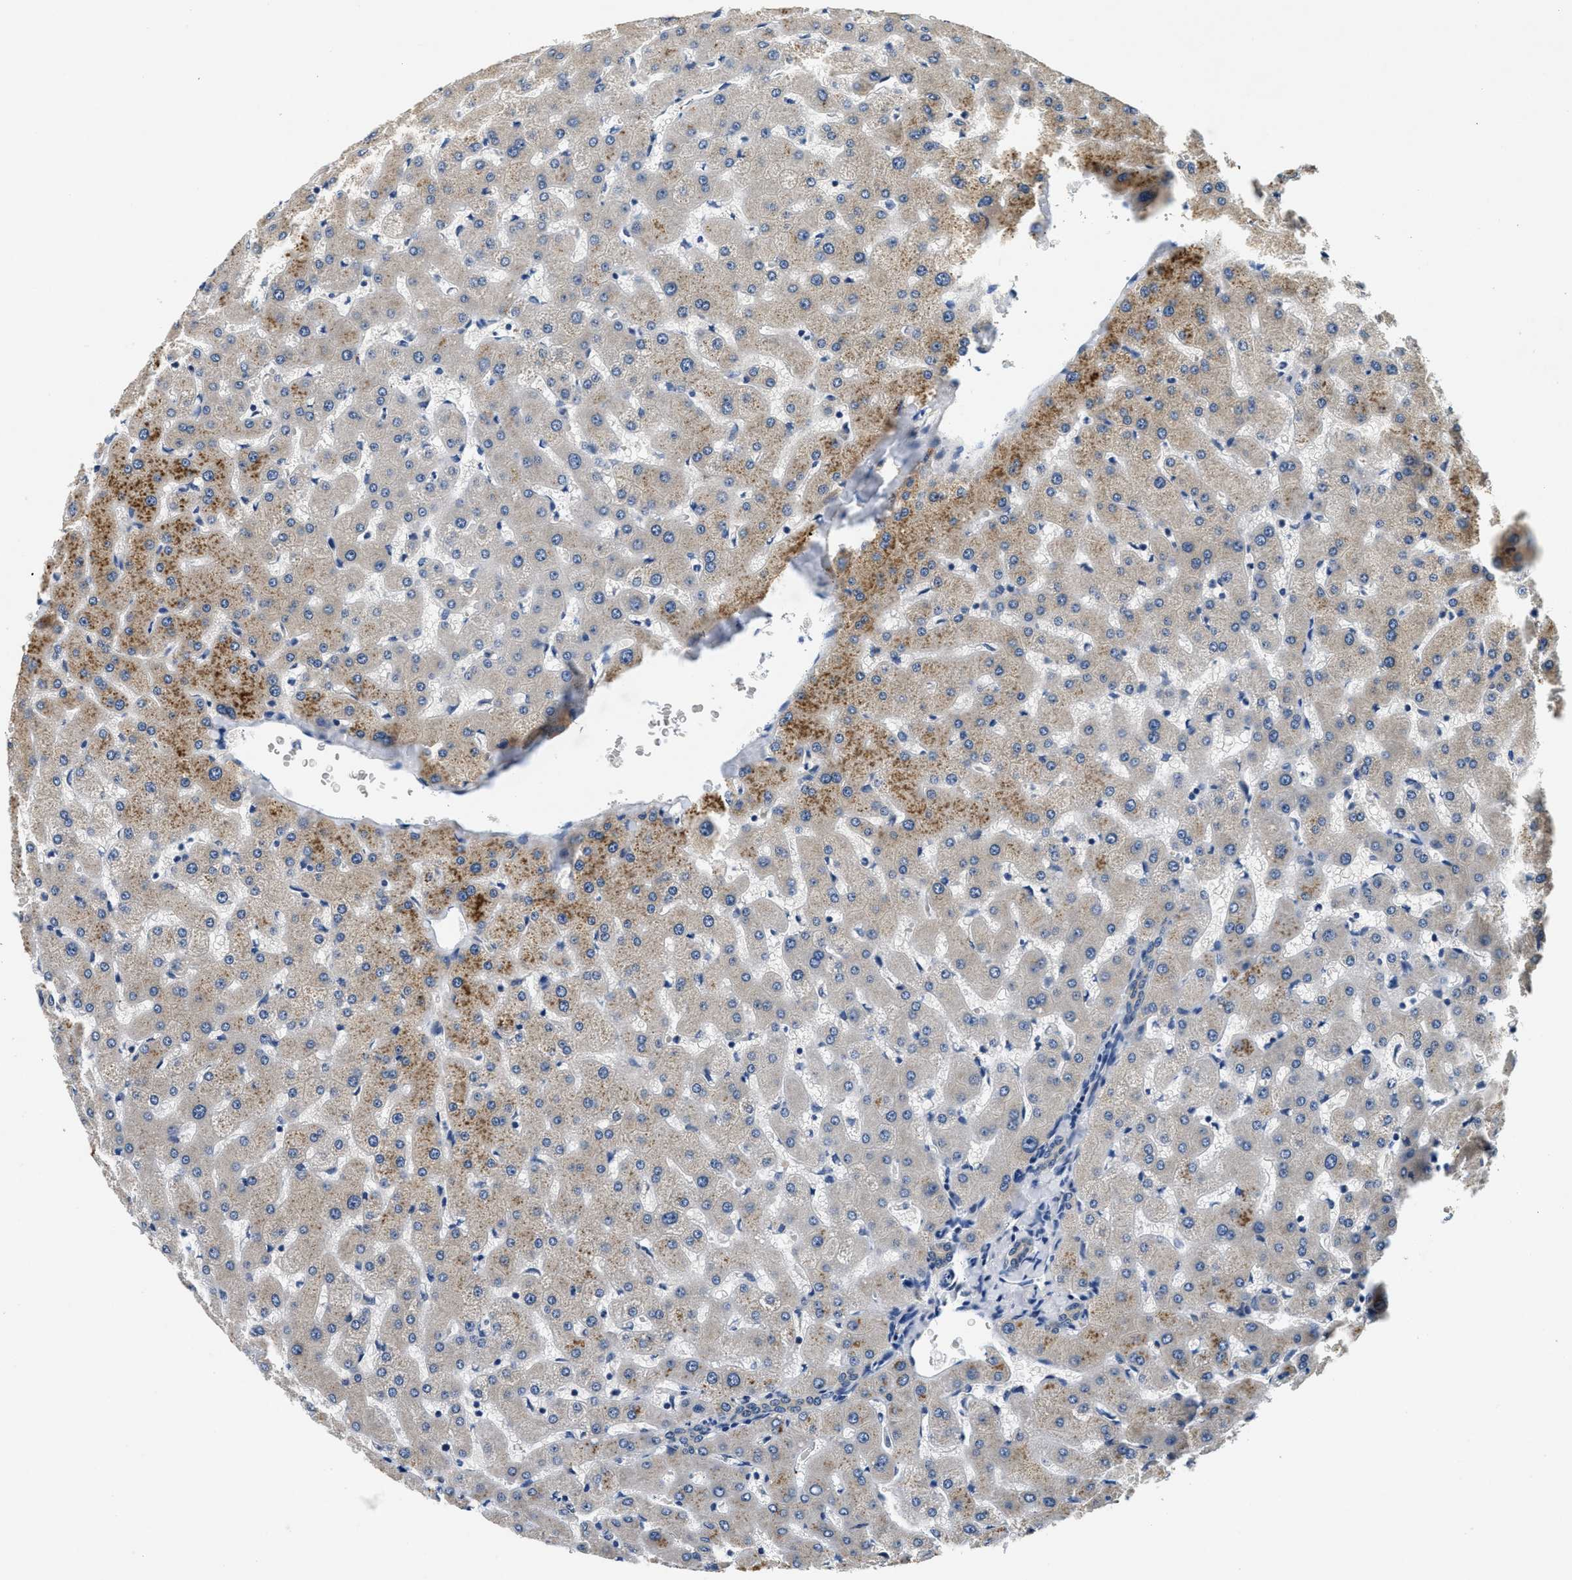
{"staining": {"intensity": "moderate", "quantity": "25%-75%", "location": "cytoplasmic/membranous"}, "tissue": "liver", "cell_type": "Cholangiocytes", "image_type": "normal", "snomed": [{"axis": "morphology", "description": "Normal tissue, NOS"}, {"axis": "topography", "description": "Liver"}], "caption": "Protein expression analysis of benign human liver reveals moderate cytoplasmic/membranous expression in about 25%-75% of cholangiocytes.", "gene": "ALDH3A2", "patient": {"sex": "female", "age": 63}}